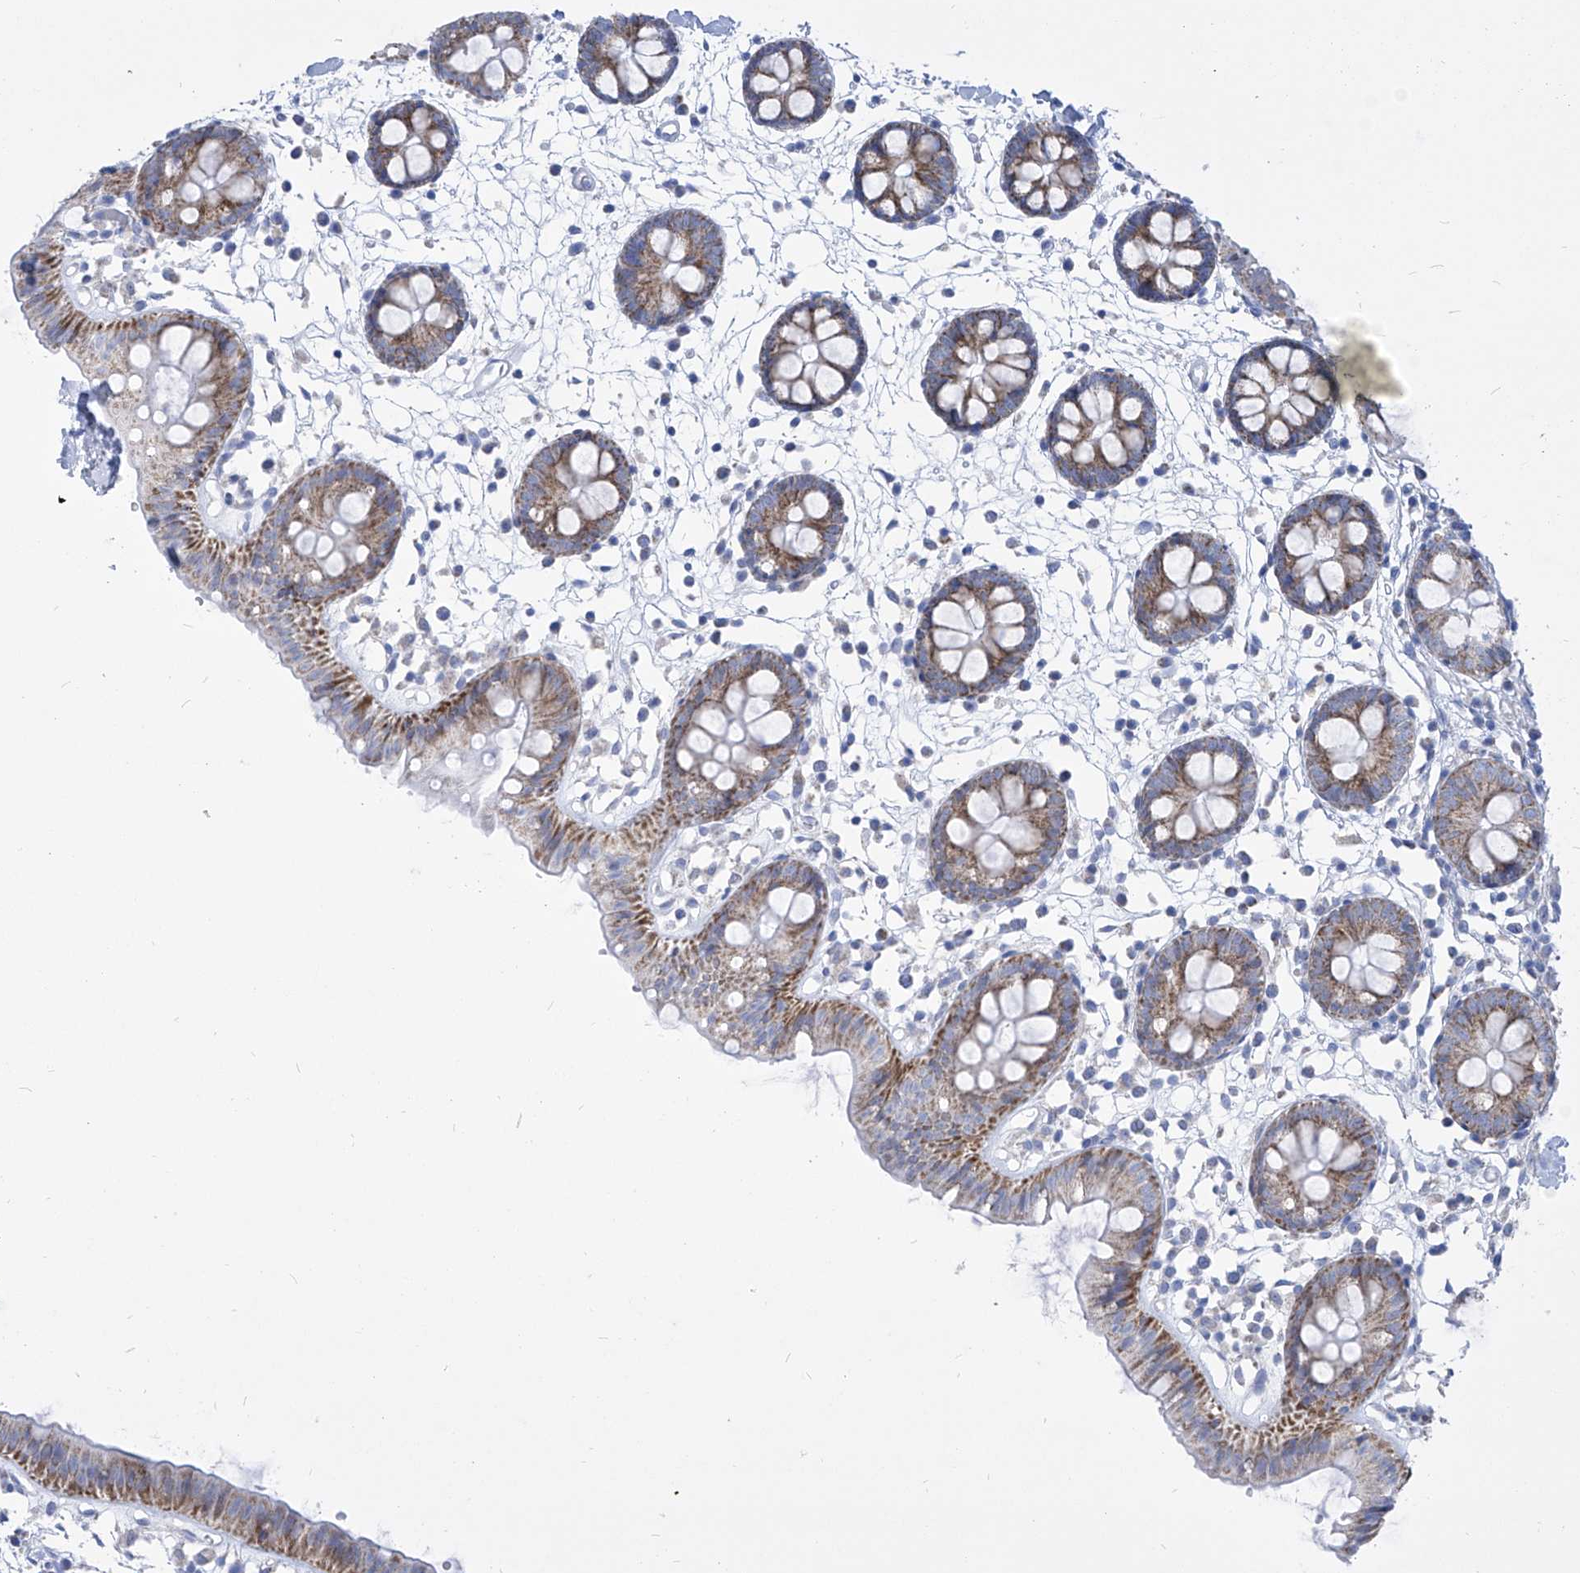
{"staining": {"intensity": "negative", "quantity": "none", "location": "none"}, "tissue": "colon", "cell_type": "Endothelial cells", "image_type": "normal", "snomed": [{"axis": "morphology", "description": "Normal tissue, NOS"}, {"axis": "topography", "description": "Colon"}], "caption": "Photomicrograph shows no protein staining in endothelial cells of normal colon. Nuclei are stained in blue.", "gene": "COQ3", "patient": {"sex": "male", "age": 56}}